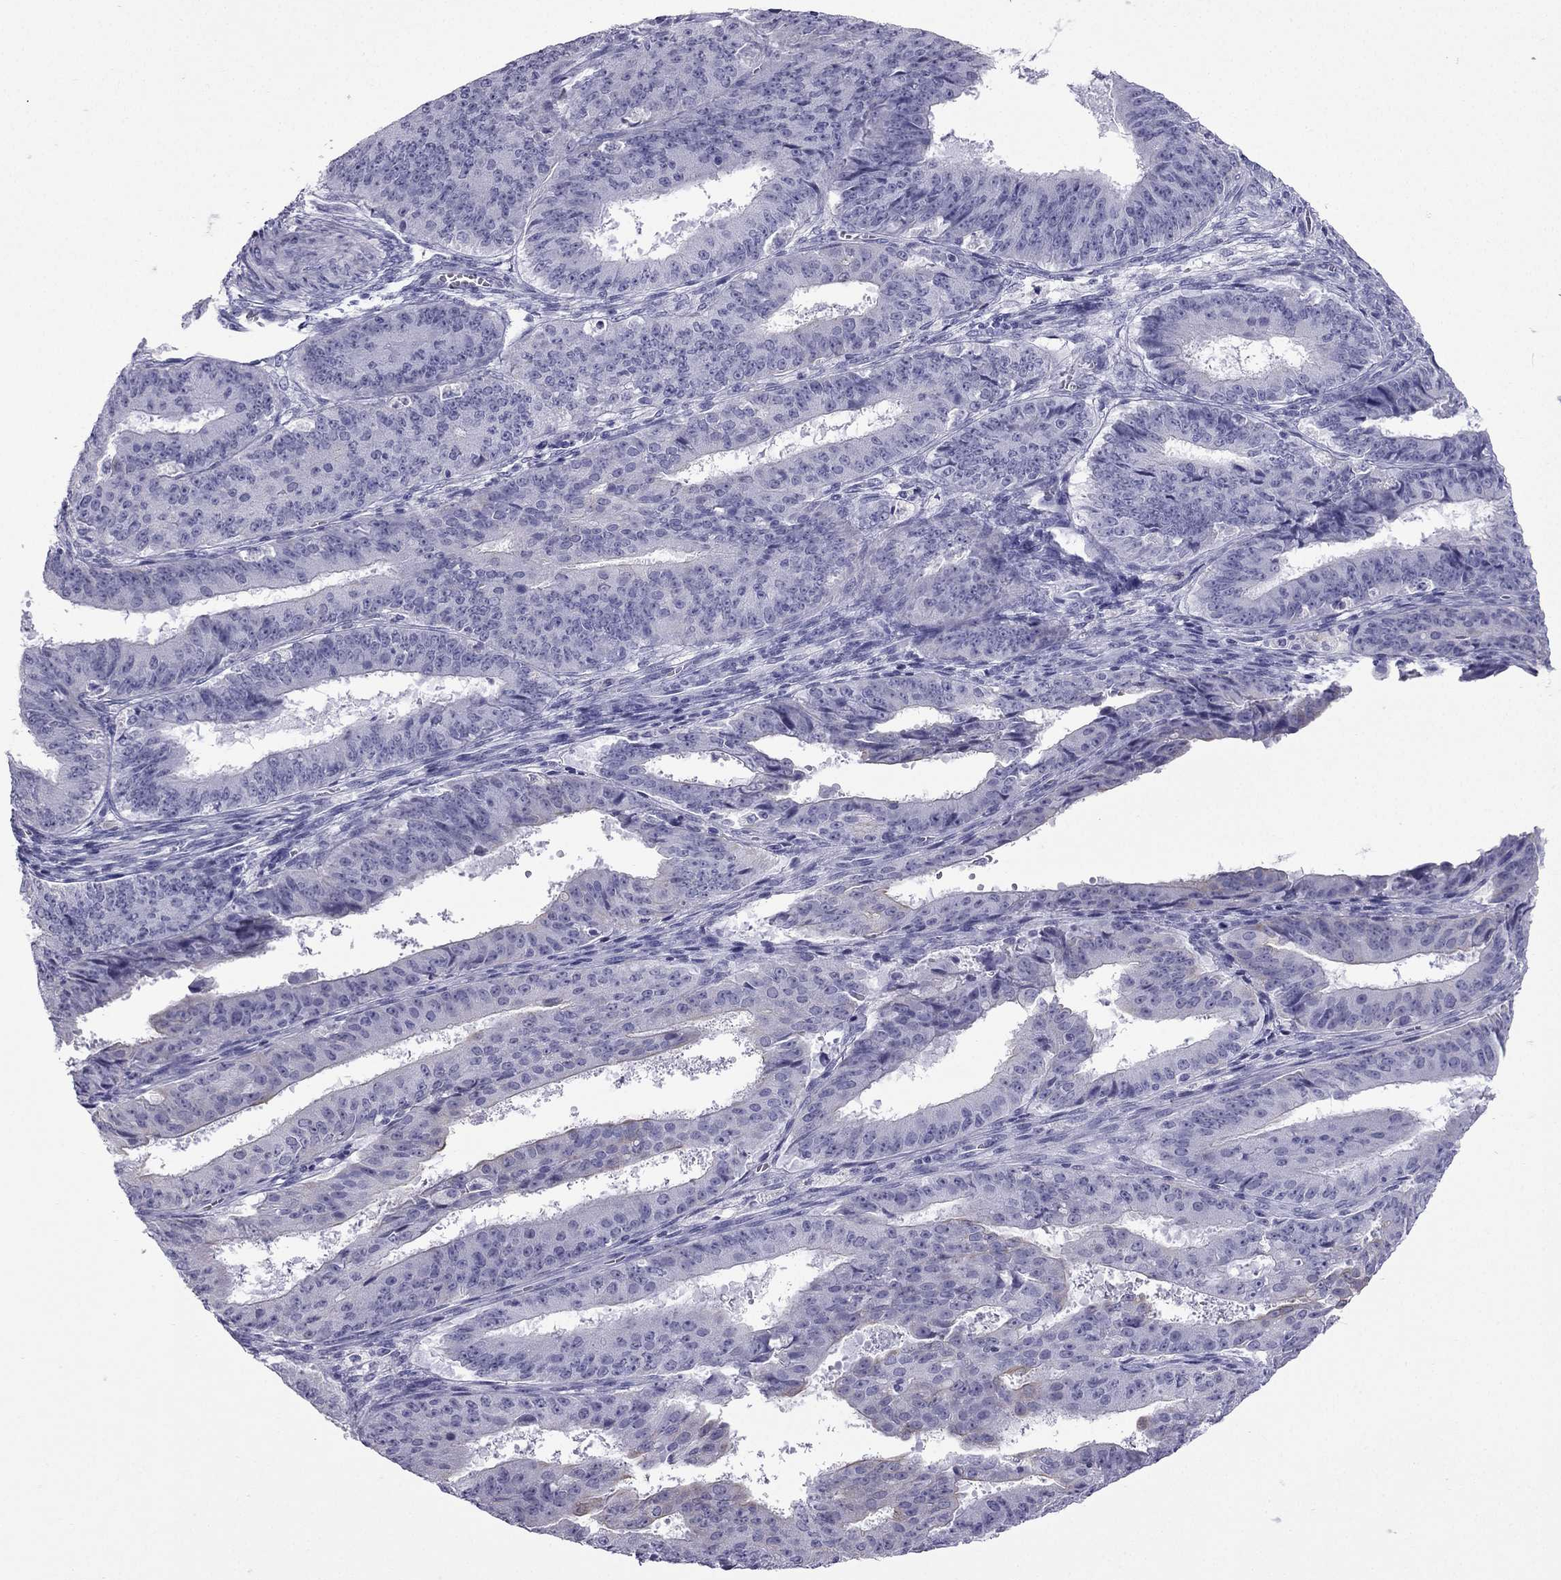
{"staining": {"intensity": "negative", "quantity": "none", "location": "none"}, "tissue": "ovarian cancer", "cell_type": "Tumor cells", "image_type": "cancer", "snomed": [{"axis": "morphology", "description": "Carcinoma, endometroid"}, {"axis": "topography", "description": "Ovary"}], "caption": "Immunohistochemical staining of human ovarian cancer reveals no significant positivity in tumor cells. (Immunohistochemistry, brightfield microscopy, high magnification).", "gene": "GJA8", "patient": {"sex": "female", "age": 42}}